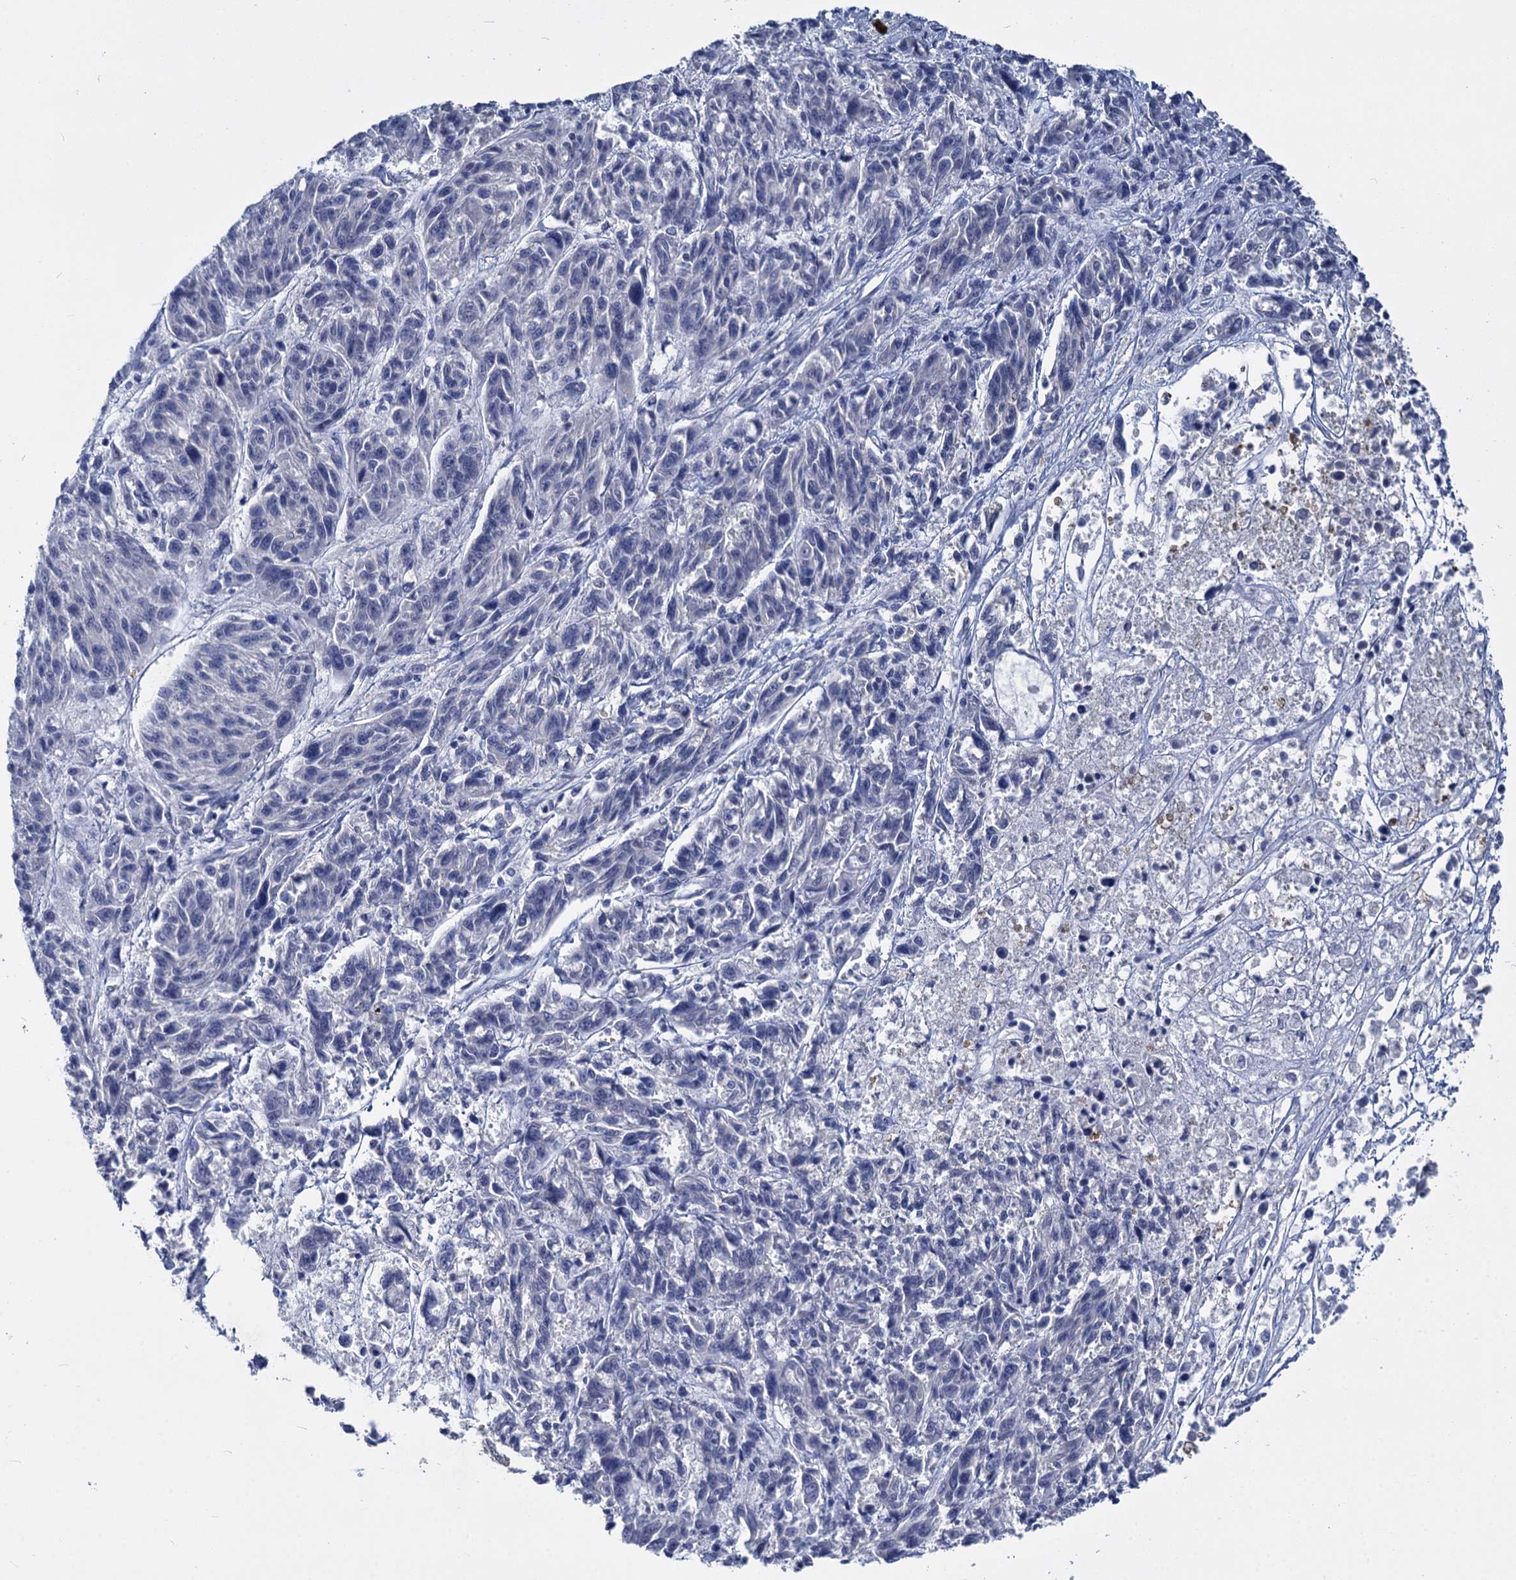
{"staining": {"intensity": "negative", "quantity": "none", "location": "none"}, "tissue": "melanoma", "cell_type": "Tumor cells", "image_type": "cancer", "snomed": [{"axis": "morphology", "description": "Malignant melanoma, NOS"}, {"axis": "topography", "description": "Skin"}], "caption": "IHC of melanoma shows no expression in tumor cells. Nuclei are stained in blue.", "gene": "GSTM3", "patient": {"sex": "male", "age": 53}}